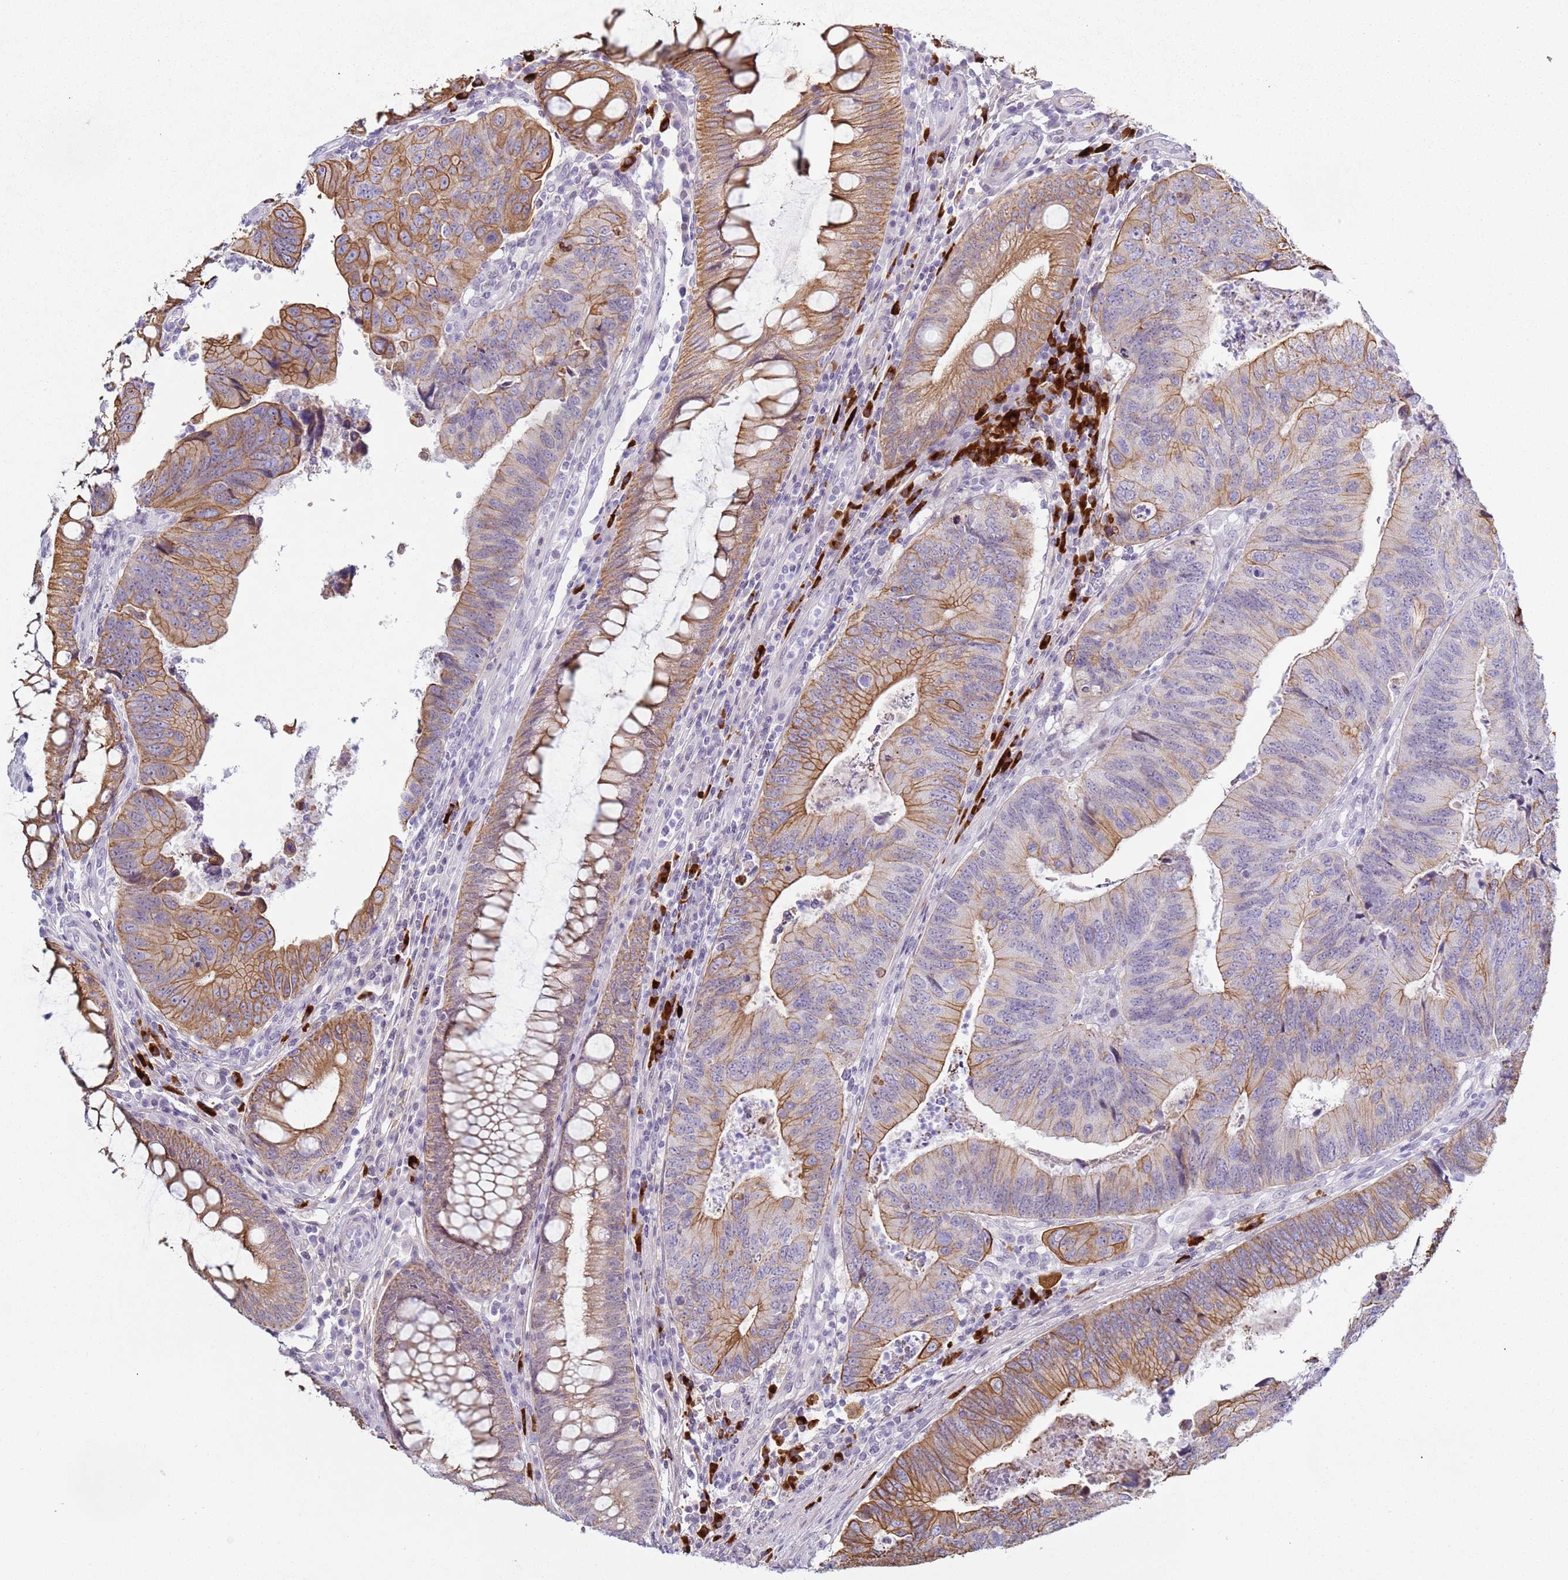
{"staining": {"intensity": "moderate", "quantity": ">75%", "location": "cytoplasmic/membranous"}, "tissue": "colorectal cancer", "cell_type": "Tumor cells", "image_type": "cancer", "snomed": [{"axis": "morphology", "description": "Adenocarcinoma, NOS"}, {"axis": "topography", "description": "Colon"}], "caption": "This is a micrograph of IHC staining of adenocarcinoma (colorectal), which shows moderate staining in the cytoplasmic/membranous of tumor cells.", "gene": "NPAP1", "patient": {"sex": "female", "age": 67}}